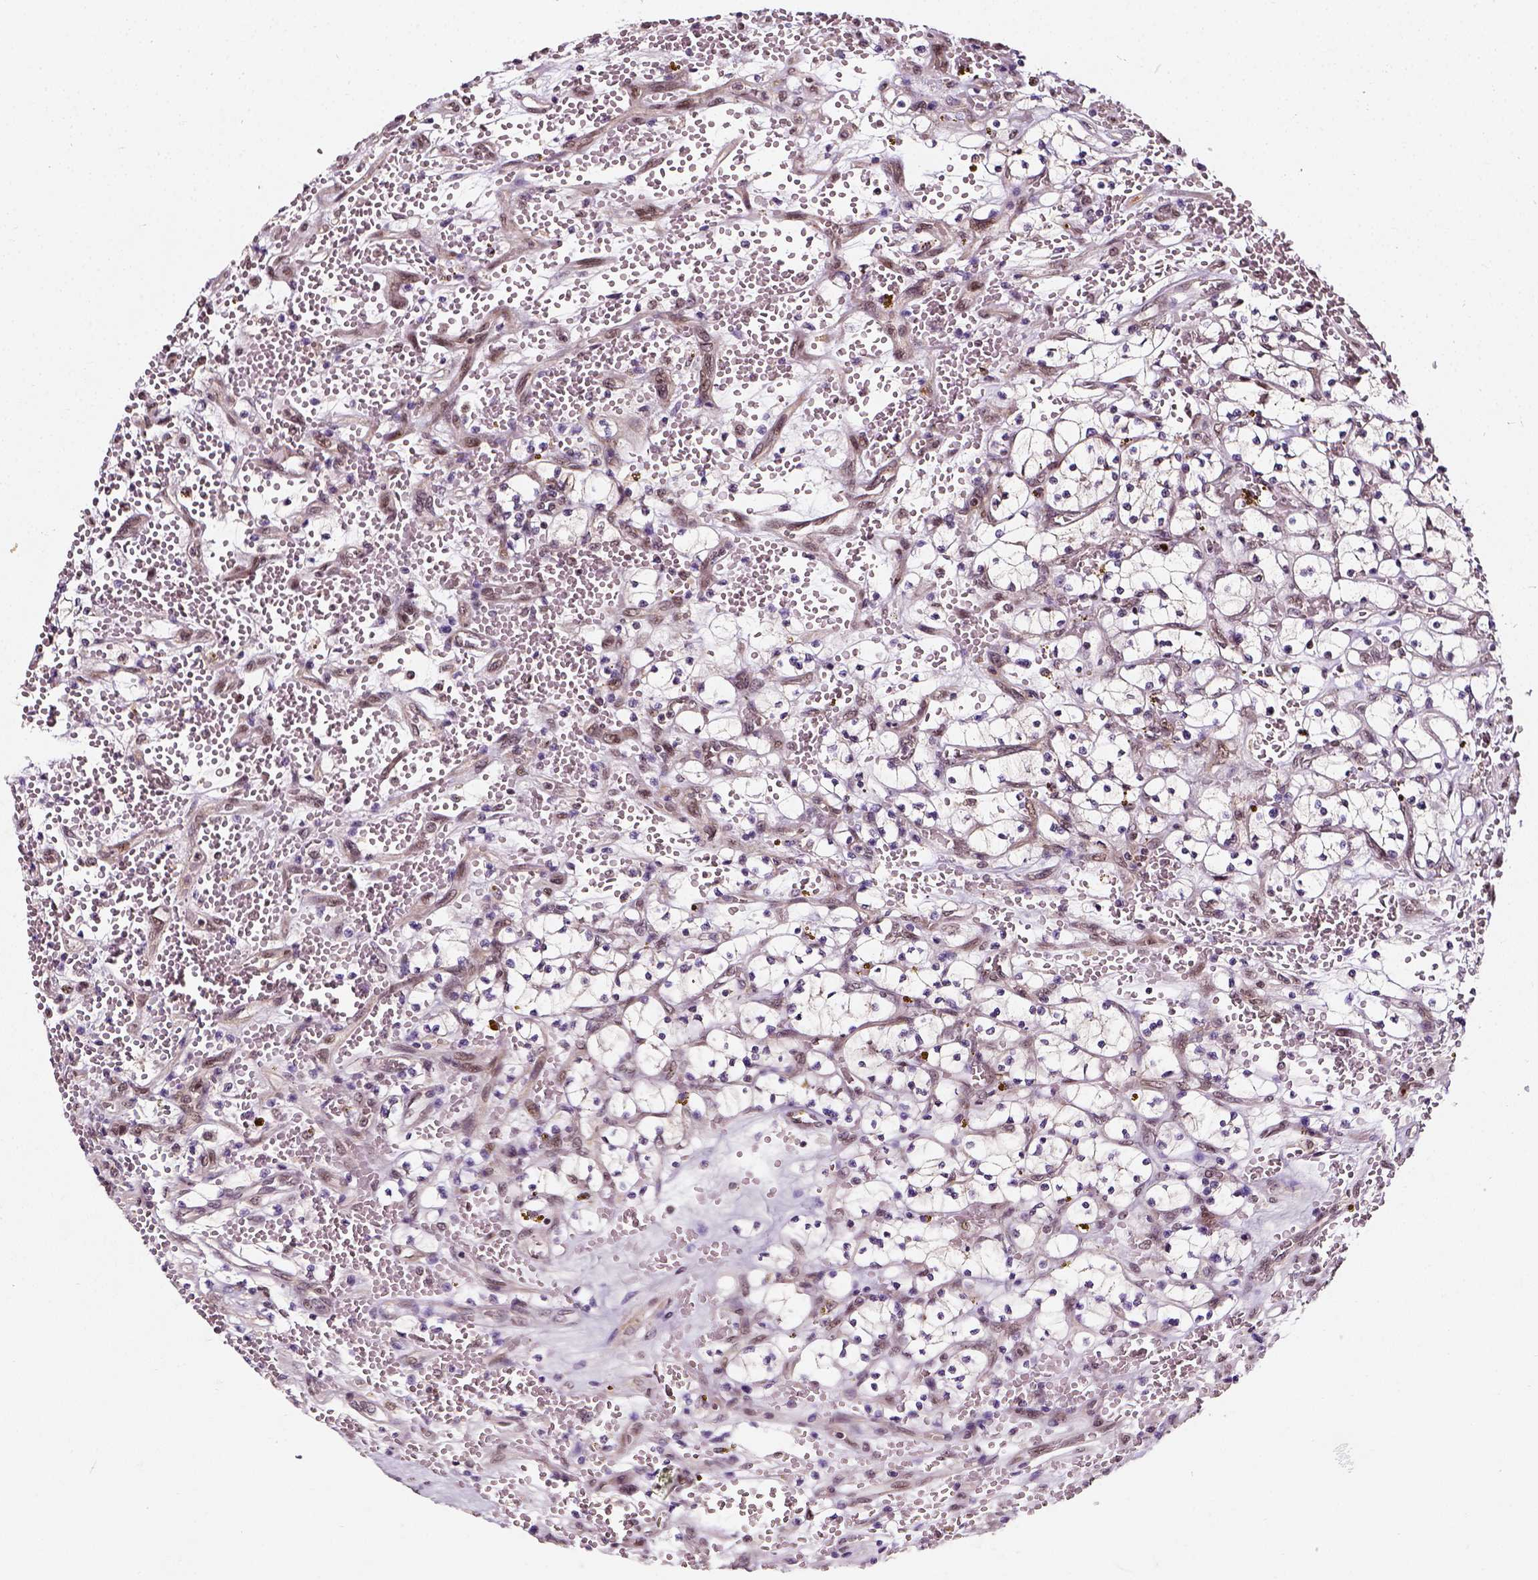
{"staining": {"intensity": "moderate", "quantity": "25%-75%", "location": "nuclear"}, "tissue": "renal cancer", "cell_type": "Tumor cells", "image_type": "cancer", "snomed": [{"axis": "morphology", "description": "Adenocarcinoma, NOS"}, {"axis": "topography", "description": "Kidney"}], "caption": "Immunohistochemical staining of human renal cancer (adenocarcinoma) exhibits medium levels of moderate nuclear protein staining in approximately 25%-75% of tumor cells.", "gene": "NACC1", "patient": {"sex": "female", "age": 64}}